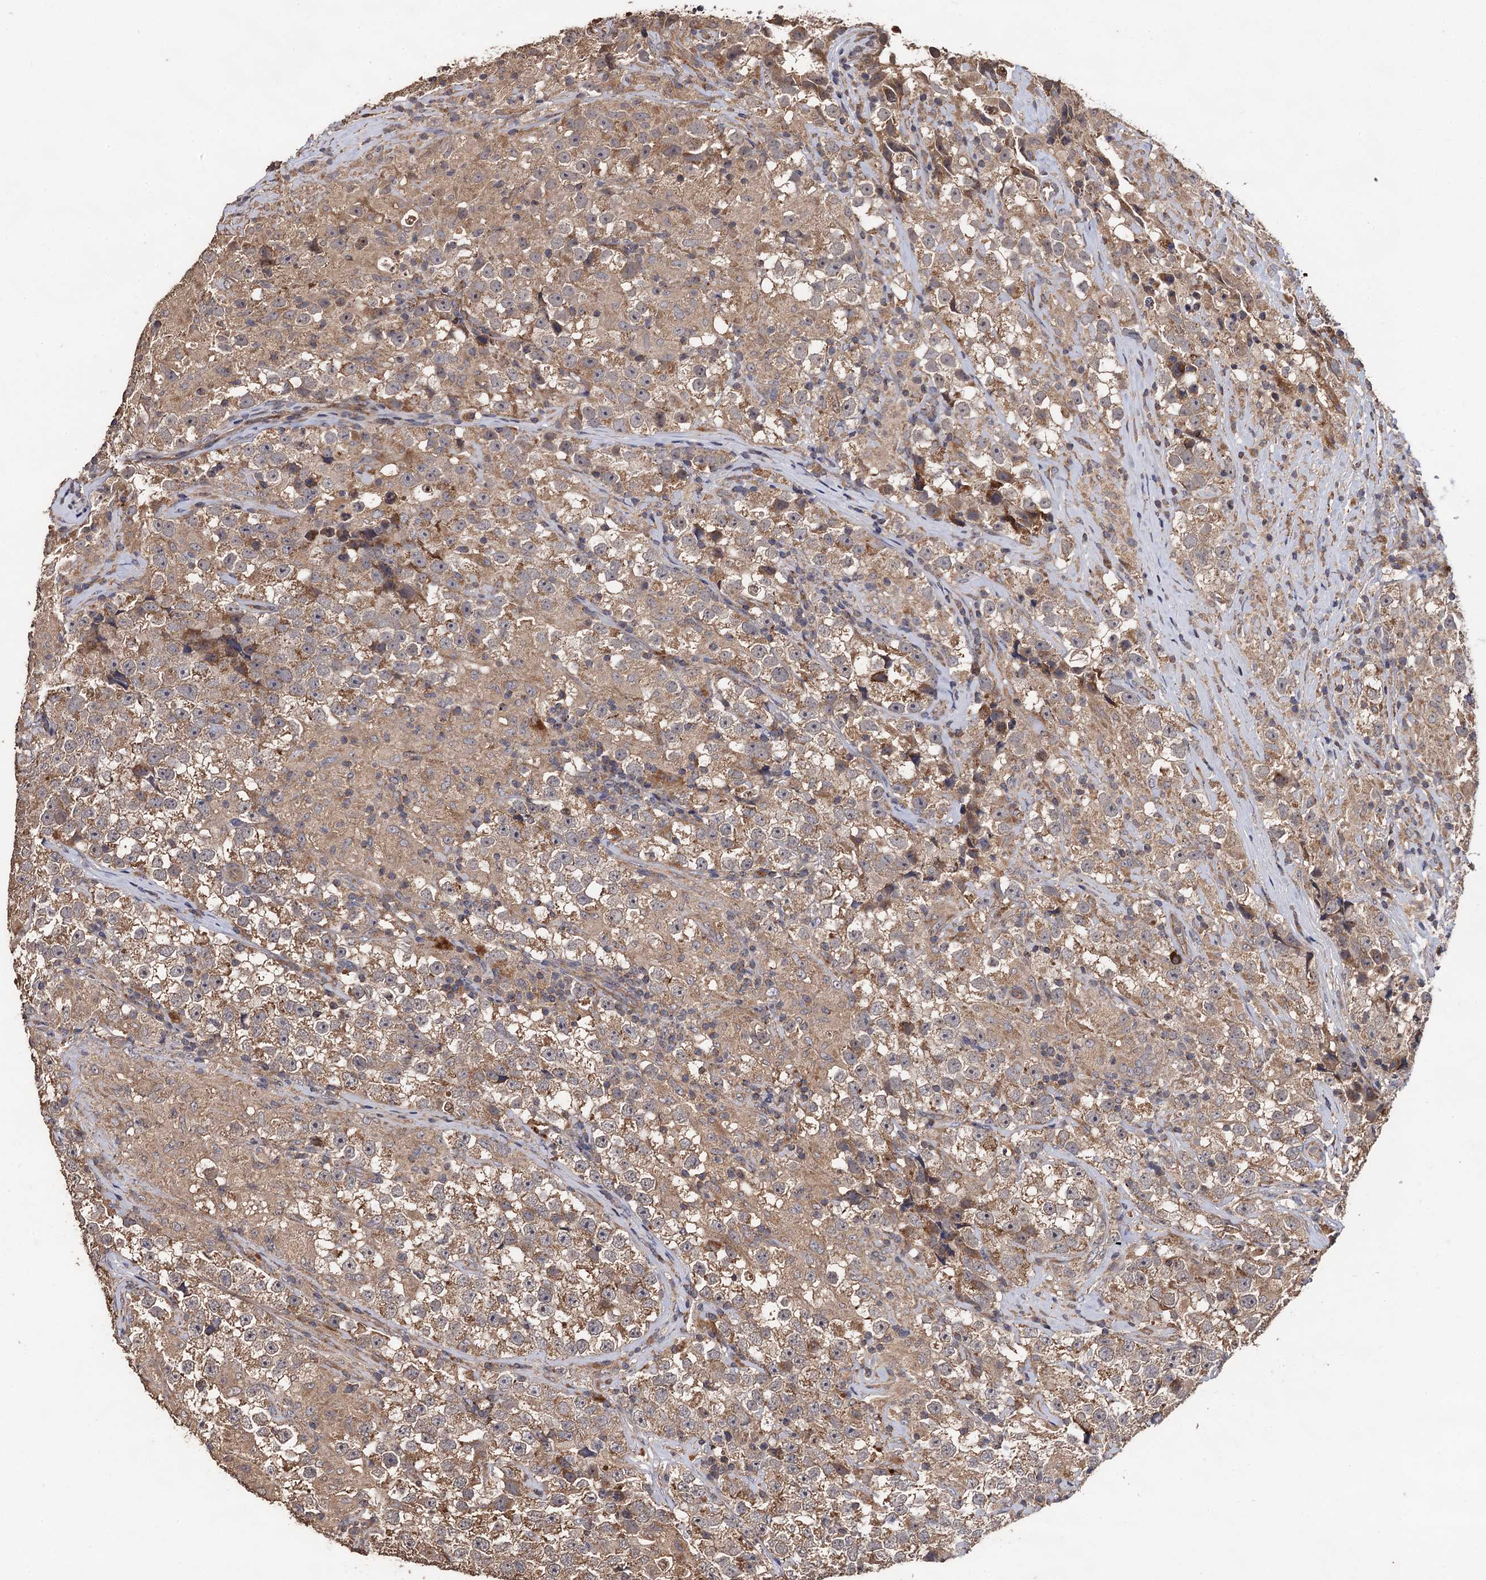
{"staining": {"intensity": "moderate", "quantity": "25%-75%", "location": "cytoplasmic/membranous"}, "tissue": "testis cancer", "cell_type": "Tumor cells", "image_type": "cancer", "snomed": [{"axis": "morphology", "description": "Seminoma, NOS"}, {"axis": "topography", "description": "Testis"}], "caption": "Immunohistochemical staining of seminoma (testis) reveals medium levels of moderate cytoplasmic/membranous protein positivity in approximately 25%-75% of tumor cells.", "gene": "PPTC7", "patient": {"sex": "male", "age": 46}}